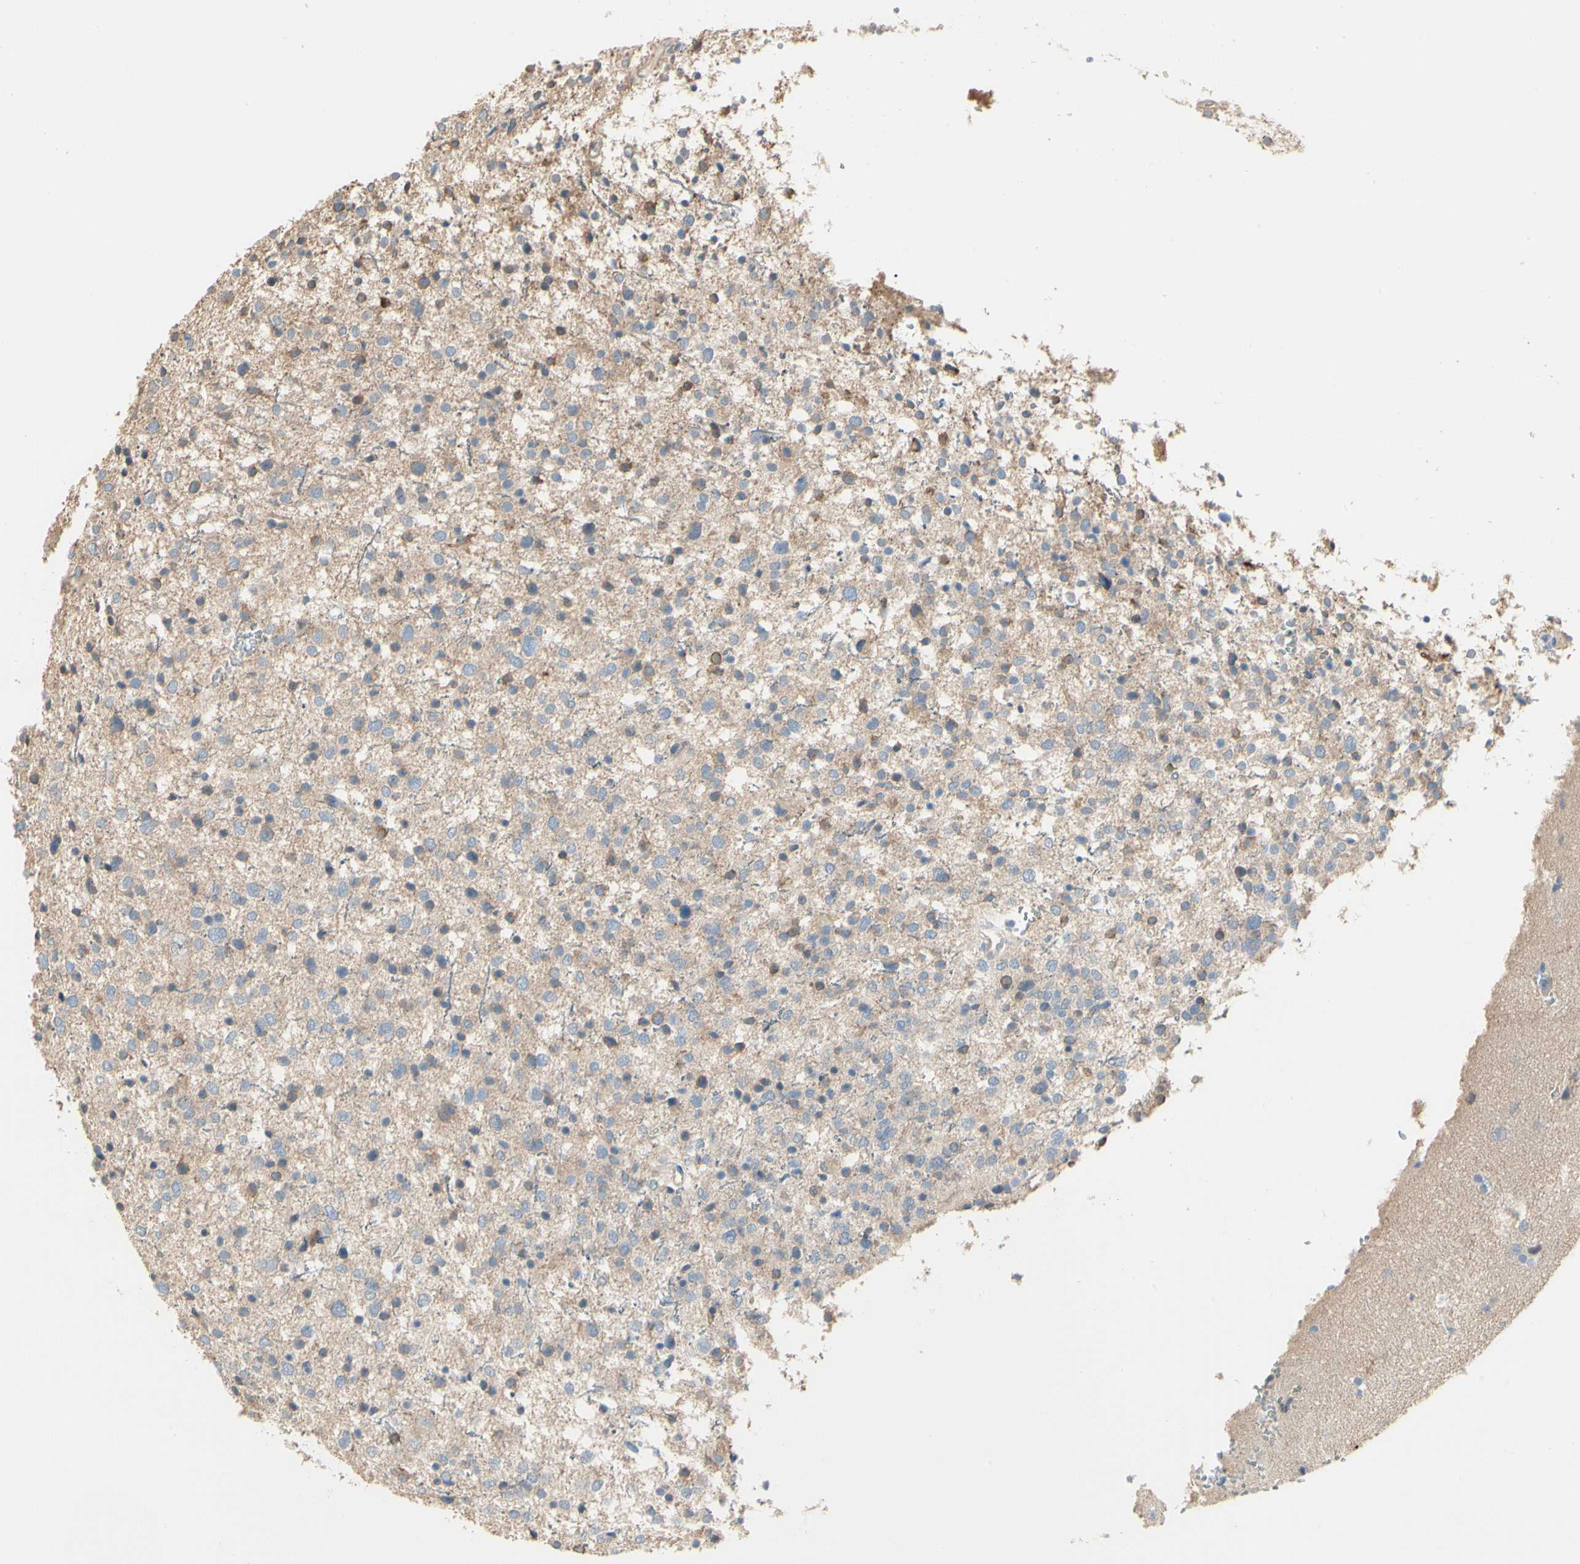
{"staining": {"intensity": "weak", "quantity": "25%-75%", "location": "cytoplasmic/membranous"}, "tissue": "glioma", "cell_type": "Tumor cells", "image_type": "cancer", "snomed": [{"axis": "morphology", "description": "Glioma, malignant, Low grade"}, {"axis": "topography", "description": "Brain"}], "caption": "A high-resolution histopathology image shows immunohistochemistry staining of glioma, which demonstrates weak cytoplasmic/membranous expression in approximately 25%-75% of tumor cells.", "gene": "DUSP12", "patient": {"sex": "female", "age": 37}}